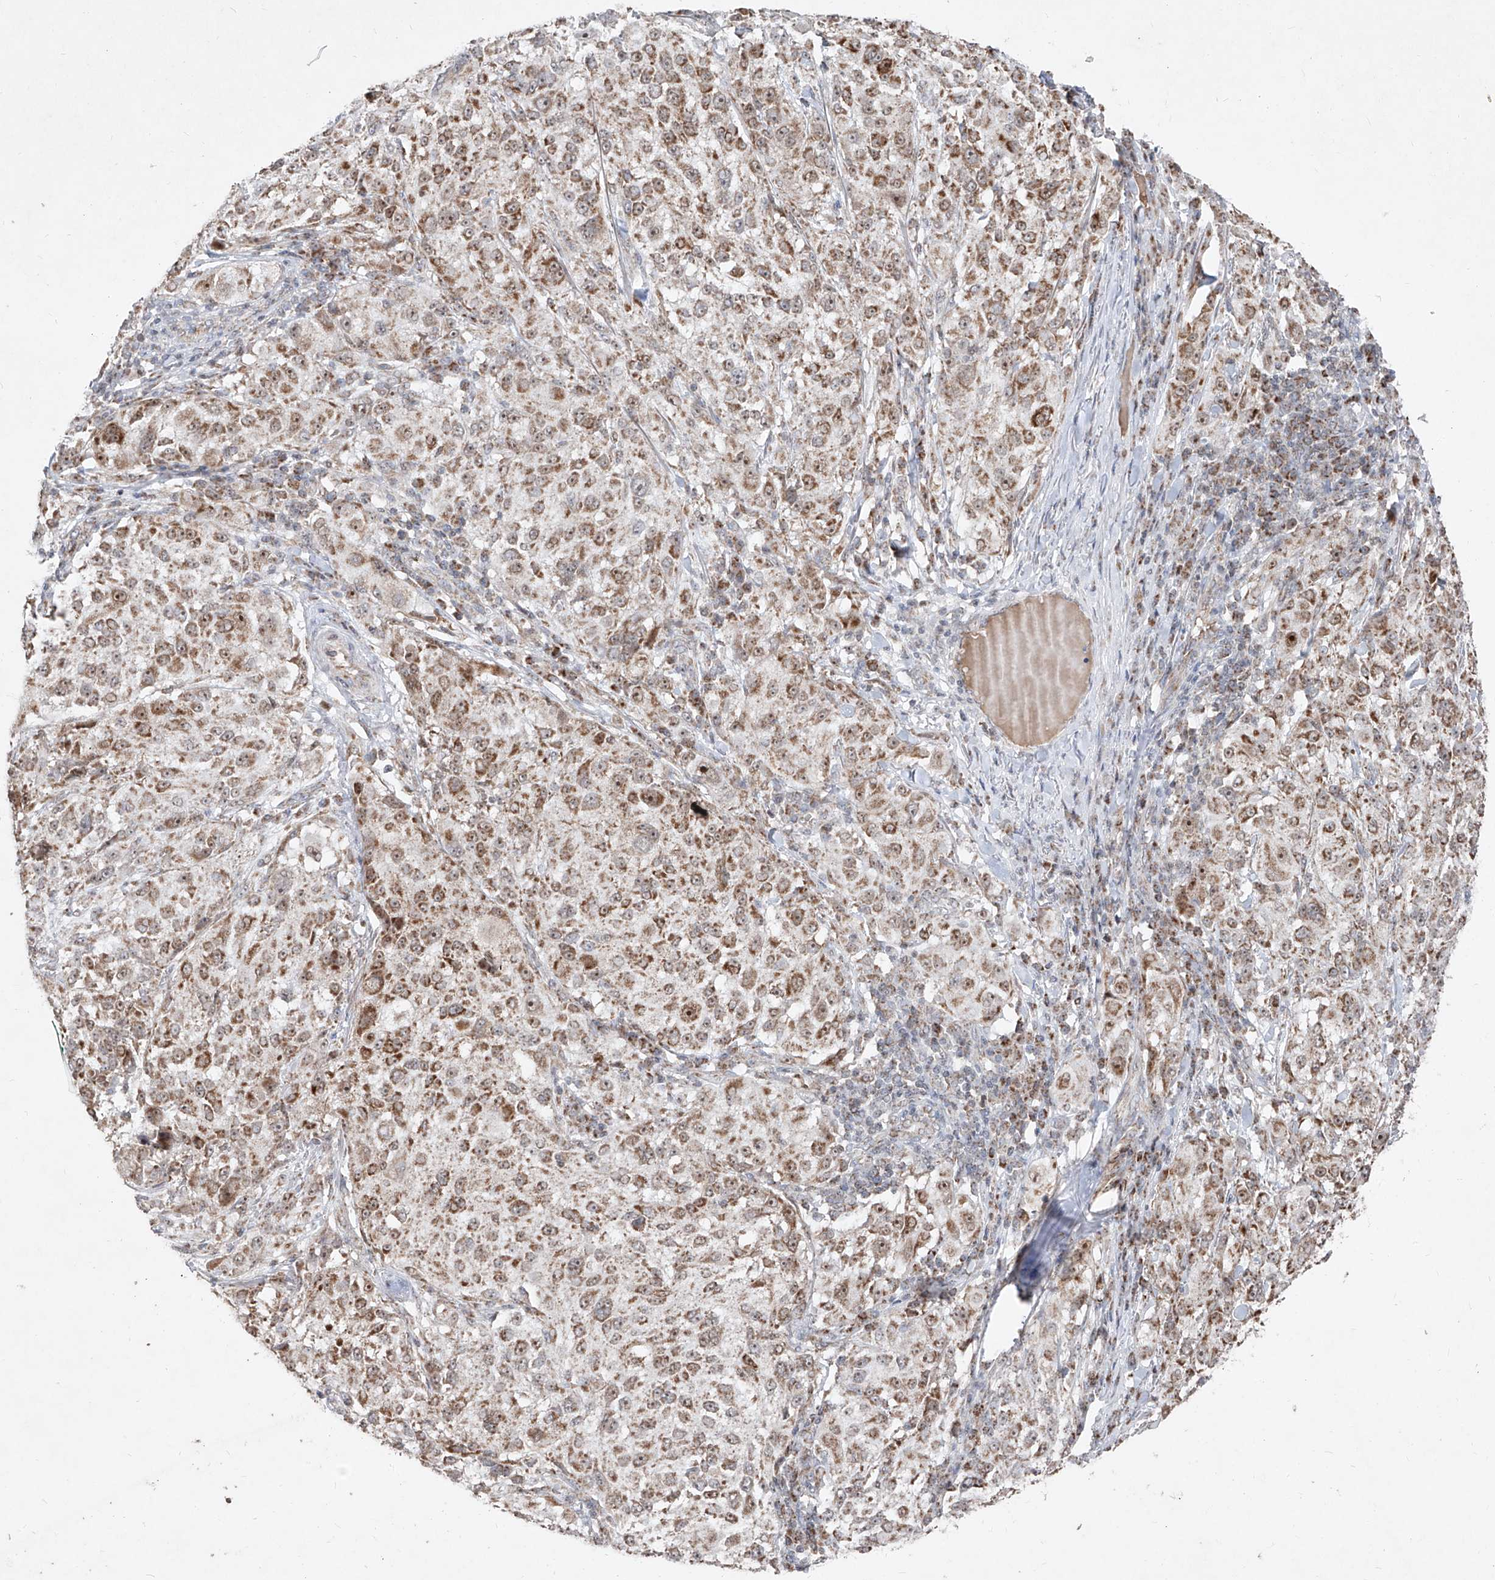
{"staining": {"intensity": "moderate", "quantity": ">75%", "location": "cytoplasmic/membranous"}, "tissue": "melanoma", "cell_type": "Tumor cells", "image_type": "cancer", "snomed": [{"axis": "morphology", "description": "Necrosis, NOS"}, {"axis": "morphology", "description": "Malignant melanoma, NOS"}, {"axis": "topography", "description": "Skin"}], "caption": "Immunohistochemistry (IHC) (DAB (3,3'-diaminobenzidine)) staining of melanoma demonstrates moderate cytoplasmic/membranous protein expression in about >75% of tumor cells.", "gene": "NDUFB3", "patient": {"sex": "female", "age": 87}}